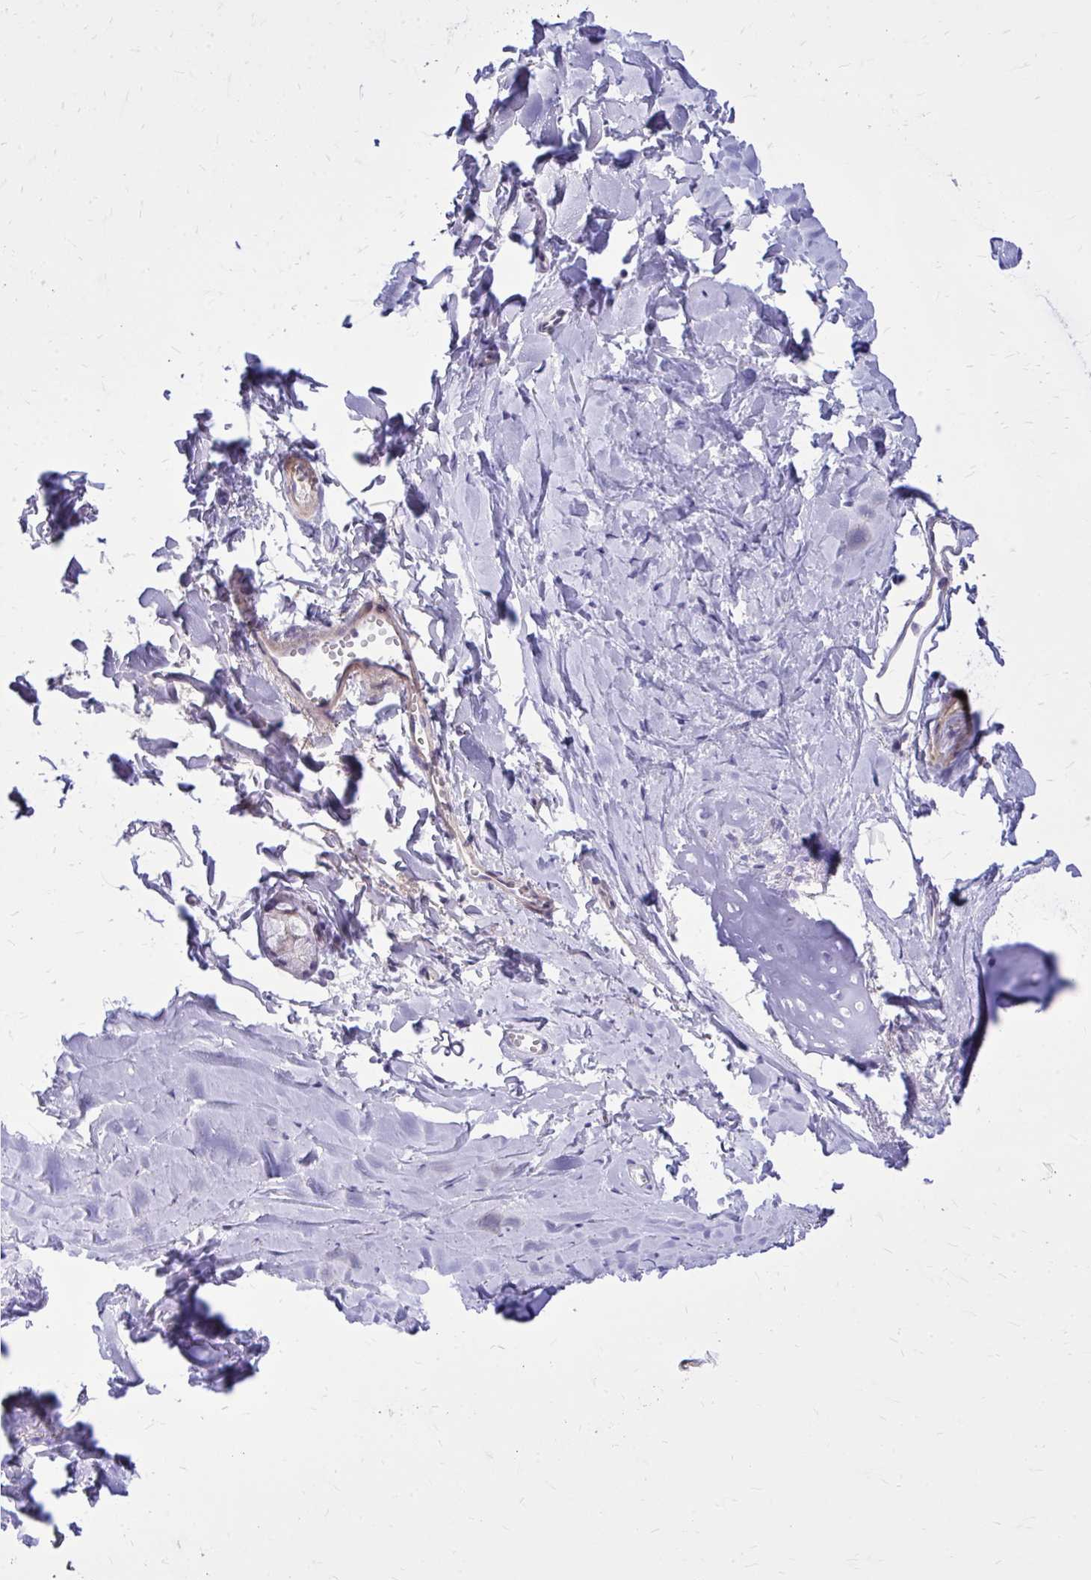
{"staining": {"intensity": "negative", "quantity": "none", "location": "none"}, "tissue": "adipose tissue", "cell_type": "Adipocytes", "image_type": "normal", "snomed": [{"axis": "morphology", "description": "Normal tissue, NOS"}, {"axis": "morphology", "description": "Degeneration, NOS"}, {"axis": "topography", "description": "Cartilage tissue"}, {"axis": "topography", "description": "Lung"}], "caption": "The micrograph exhibits no staining of adipocytes in unremarkable adipose tissue.", "gene": "ADAMTSL1", "patient": {"sex": "female", "age": 61}}